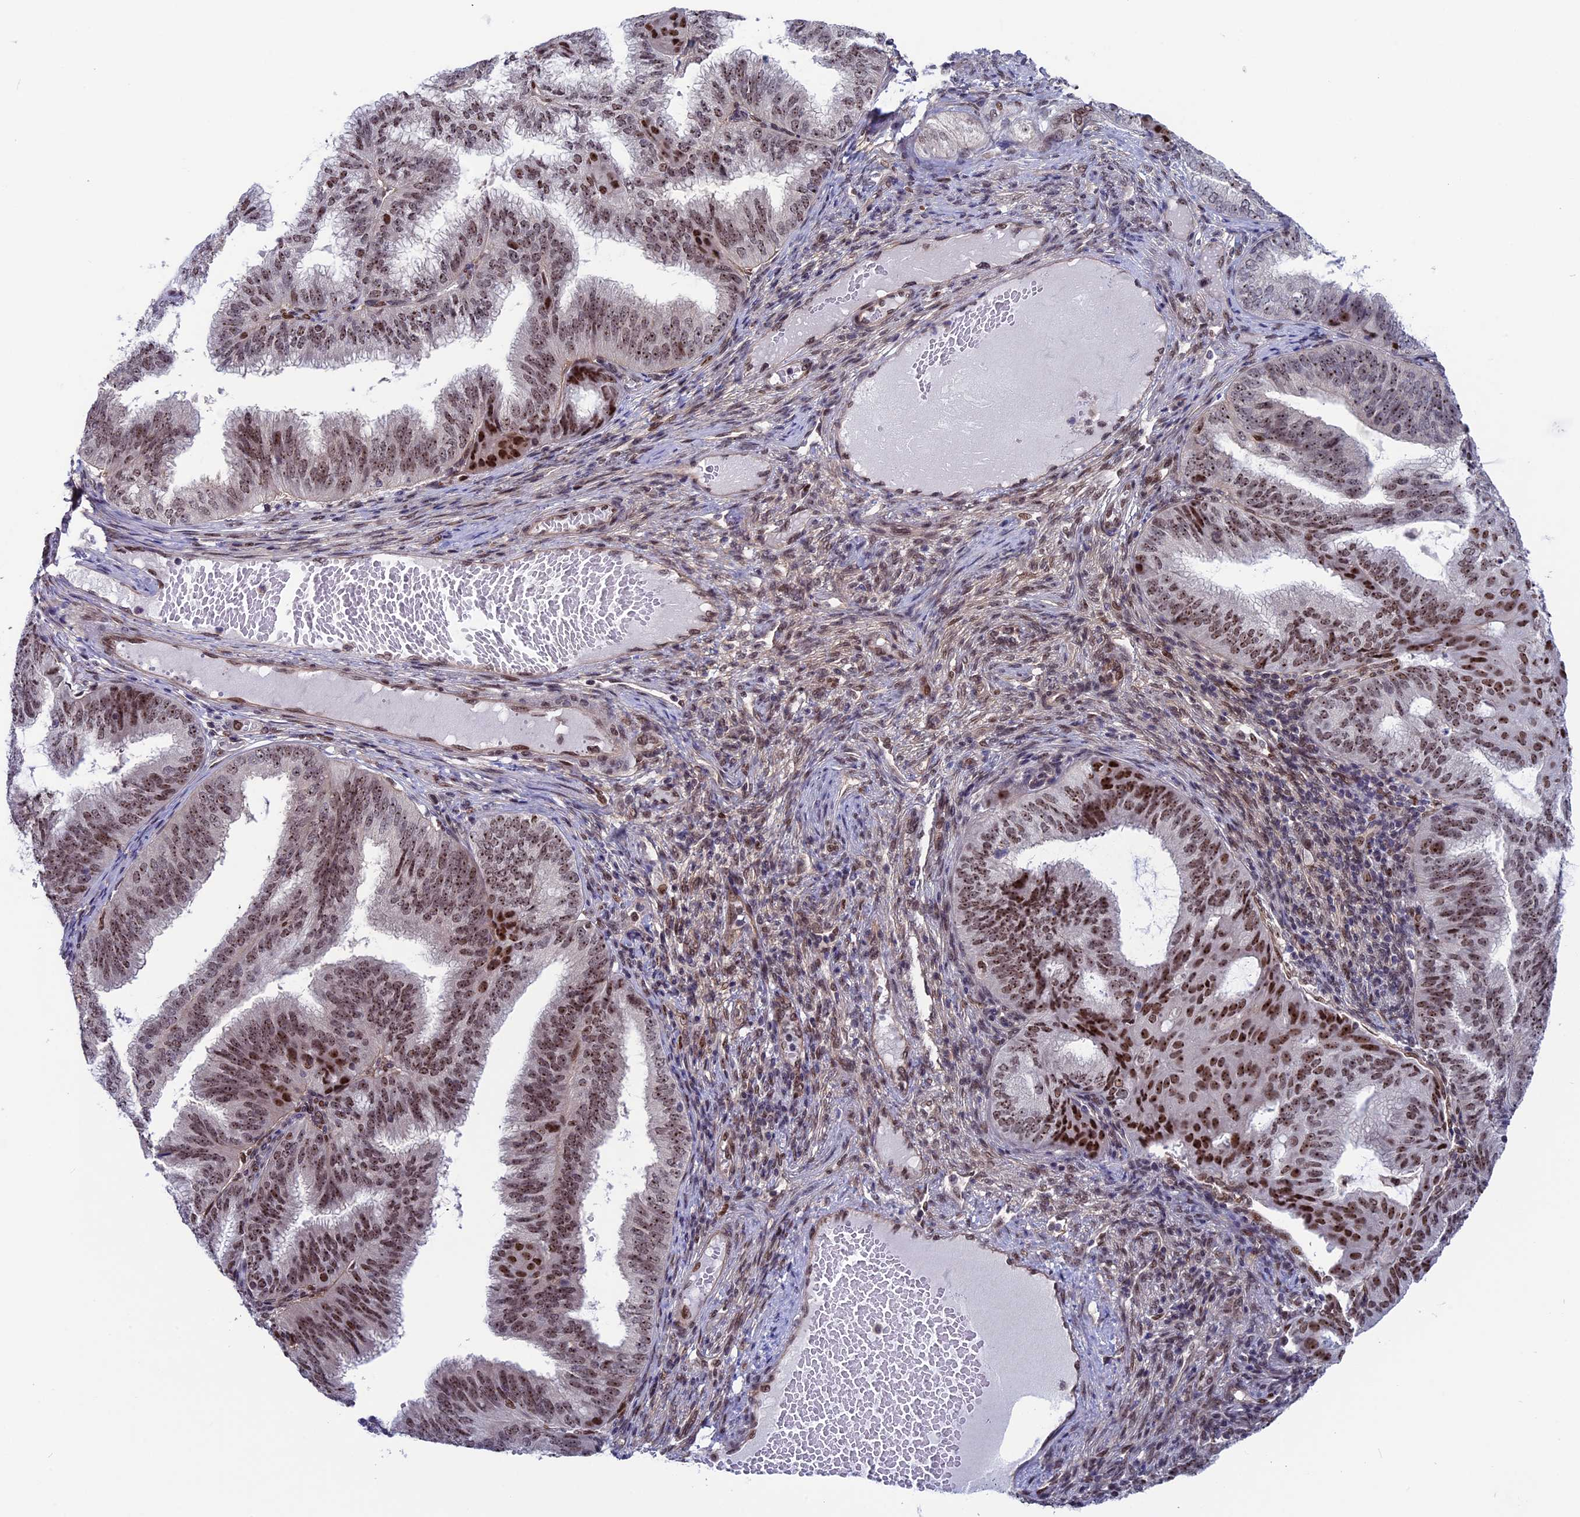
{"staining": {"intensity": "moderate", "quantity": ">75%", "location": "nuclear"}, "tissue": "endometrial cancer", "cell_type": "Tumor cells", "image_type": "cancer", "snomed": [{"axis": "morphology", "description": "Adenocarcinoma, NOS"}, {"axis": "topography", "description": "Endometrium"}], "caption": "Protein analysis of endometrial cancer tissue demonstrates moderate nuclear positivity in approximately >75% of tumor cells.", "gene": "CCDC86", "patient": {"sex": "female", "age": 49}}